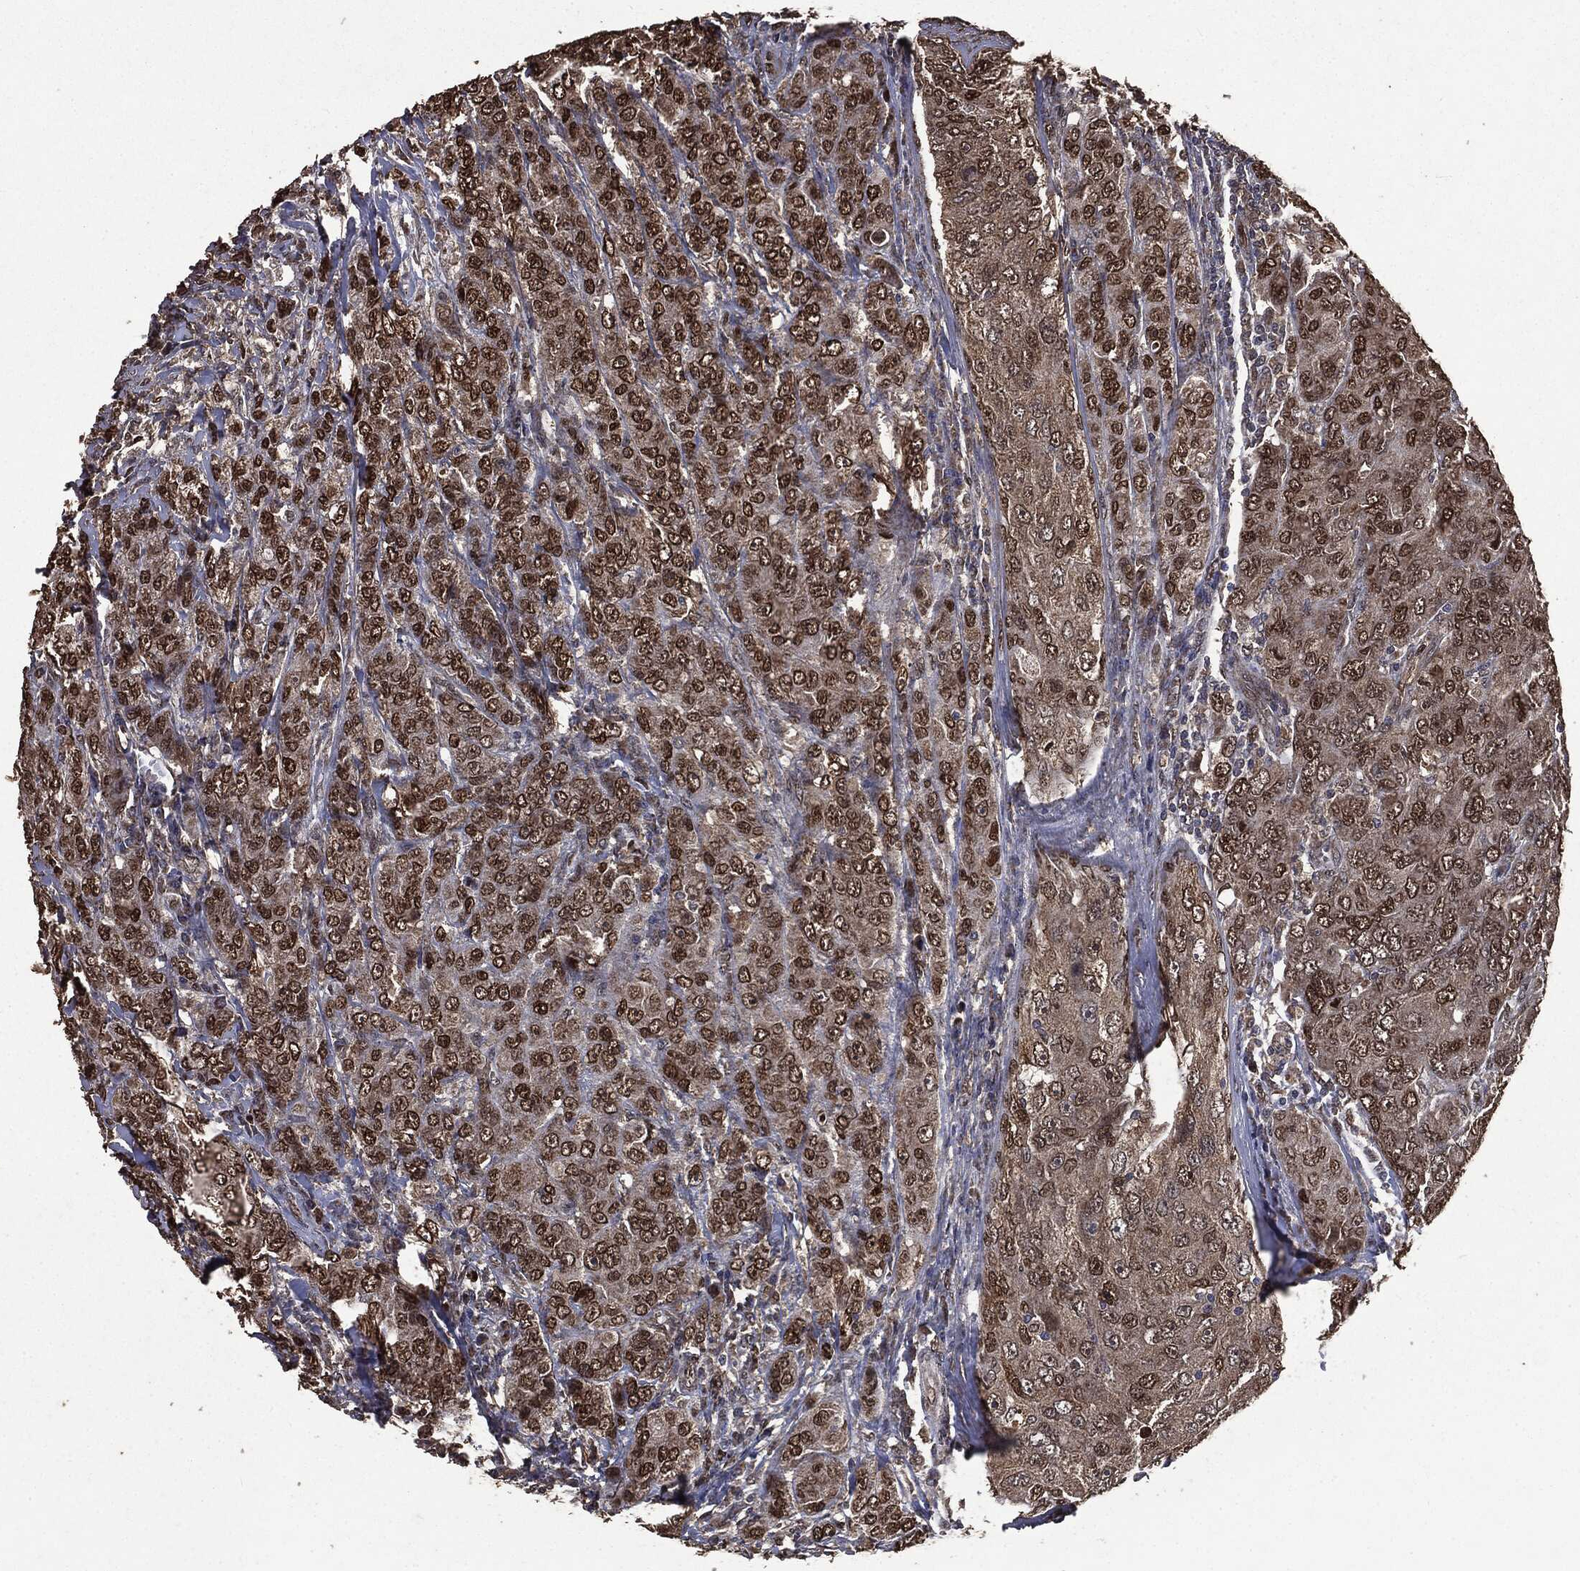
{"staining": {"intensity": "strong", "quantity": ">75%", "location": "cytoplasmic/membranous,nuclear"}, "tissue": "breast cancer", "cell_type": "Tumor cells", "image_type": "cancer", "snomed": [{"axis": "morphology", "description": "Duct carcinoma"}, {"axis": "topography", "description": "Breast"}], "caption": "Immunohistochemistry (DAB (3,3'-diaminobenzidine)) staining of breast cancer (invasive ductal carcinoma) demonstrates strong cytoplasmic/membranous and nuclear protein expression in about >75% of tumor cells.", "gene": "PPP6R2", "patient": {"sex": "female", "age": 43}}